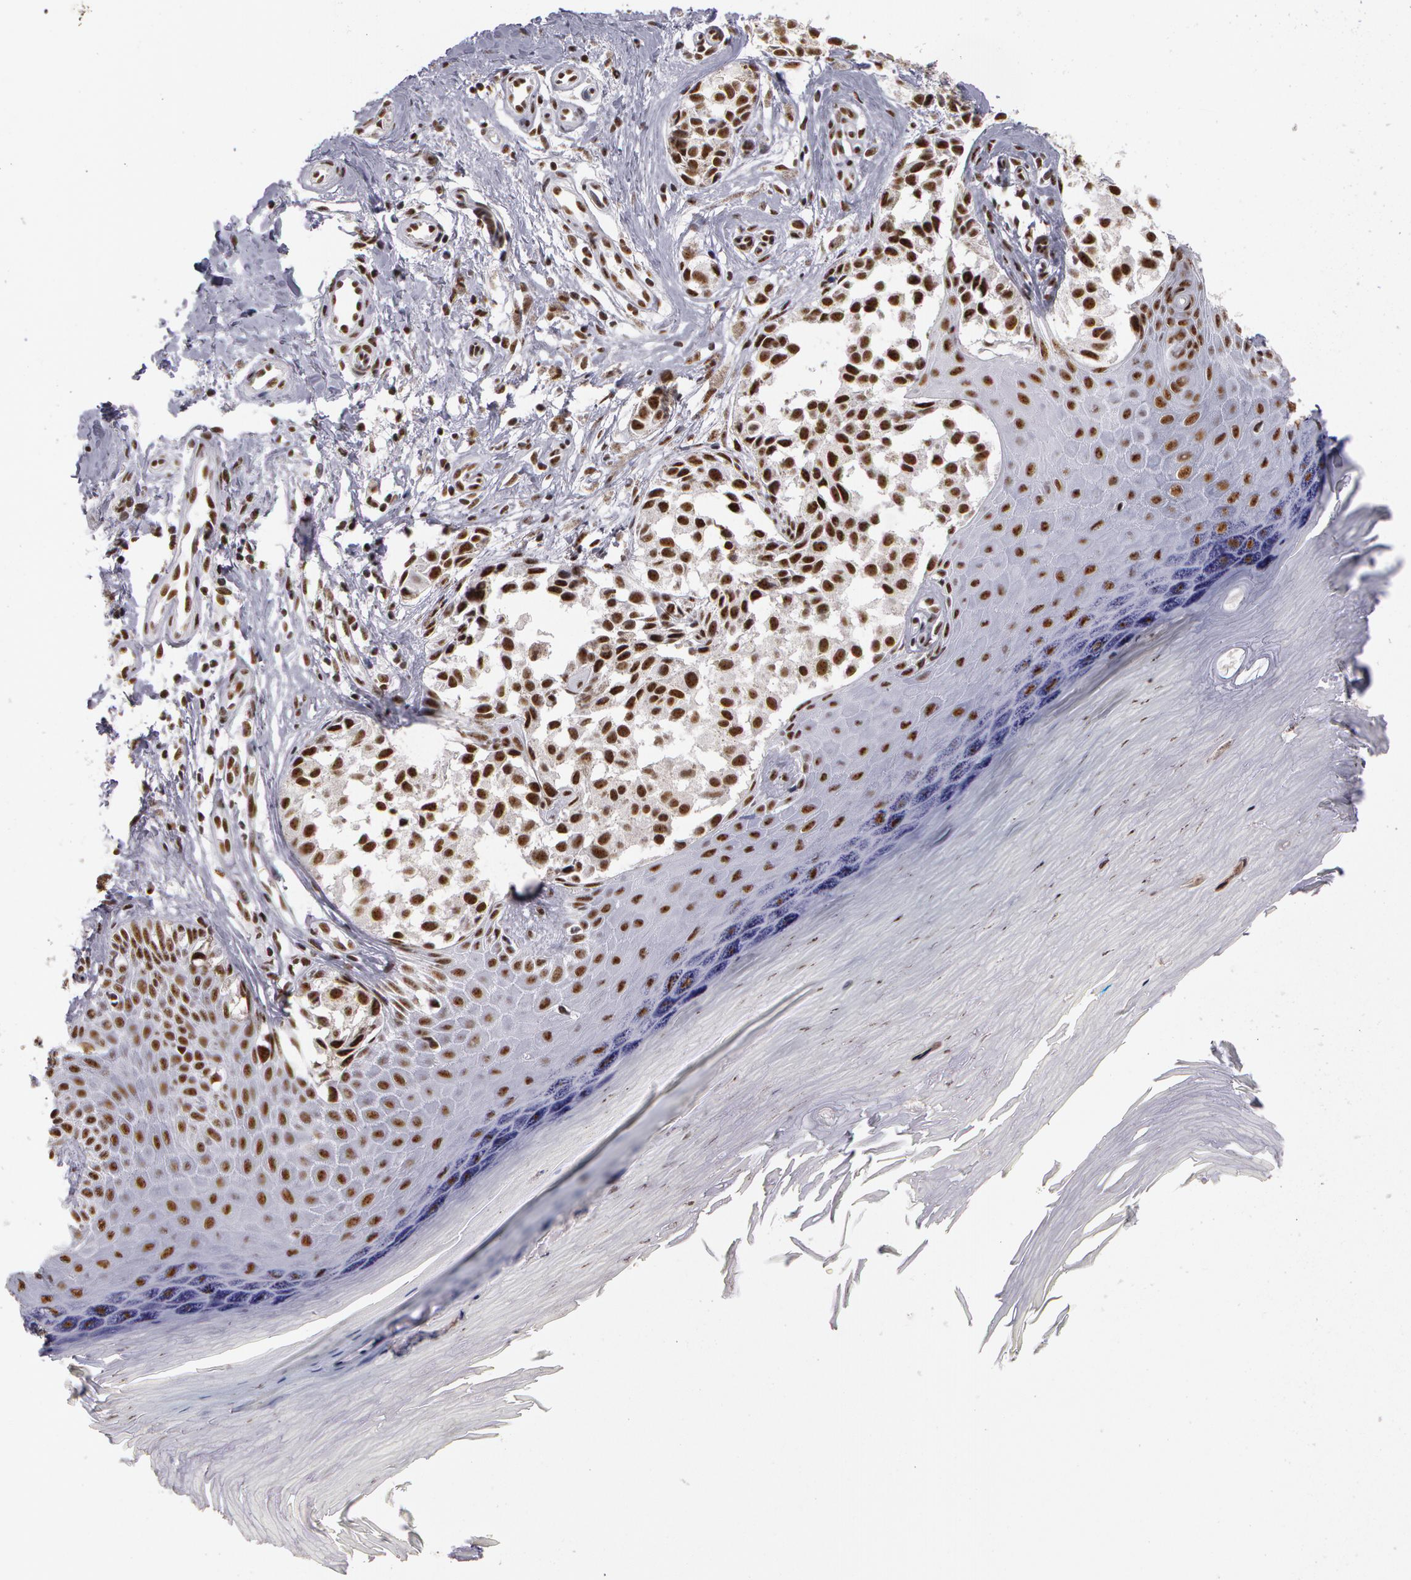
{"staining": {"intensity": "strong", "quantity": ">75%", "location": "nuclear"}, "tissue": "melanoma", "cell_type": "Tumor cells", "image_type": "cancer", "snomed": [{"axis": "morphology", "description": "Malignant melanoma, NOS"}, {"axis": "topography", "description": "Skin"}], "caption": "Immunohistochemistry histopathology image of human melanoma stained for a protein (brown), which reveals high levels of strong nuclear expression in approximately >75% of tumor cells.", "gene": "PNN", "patient": {"sex": "male", "age": 79}}